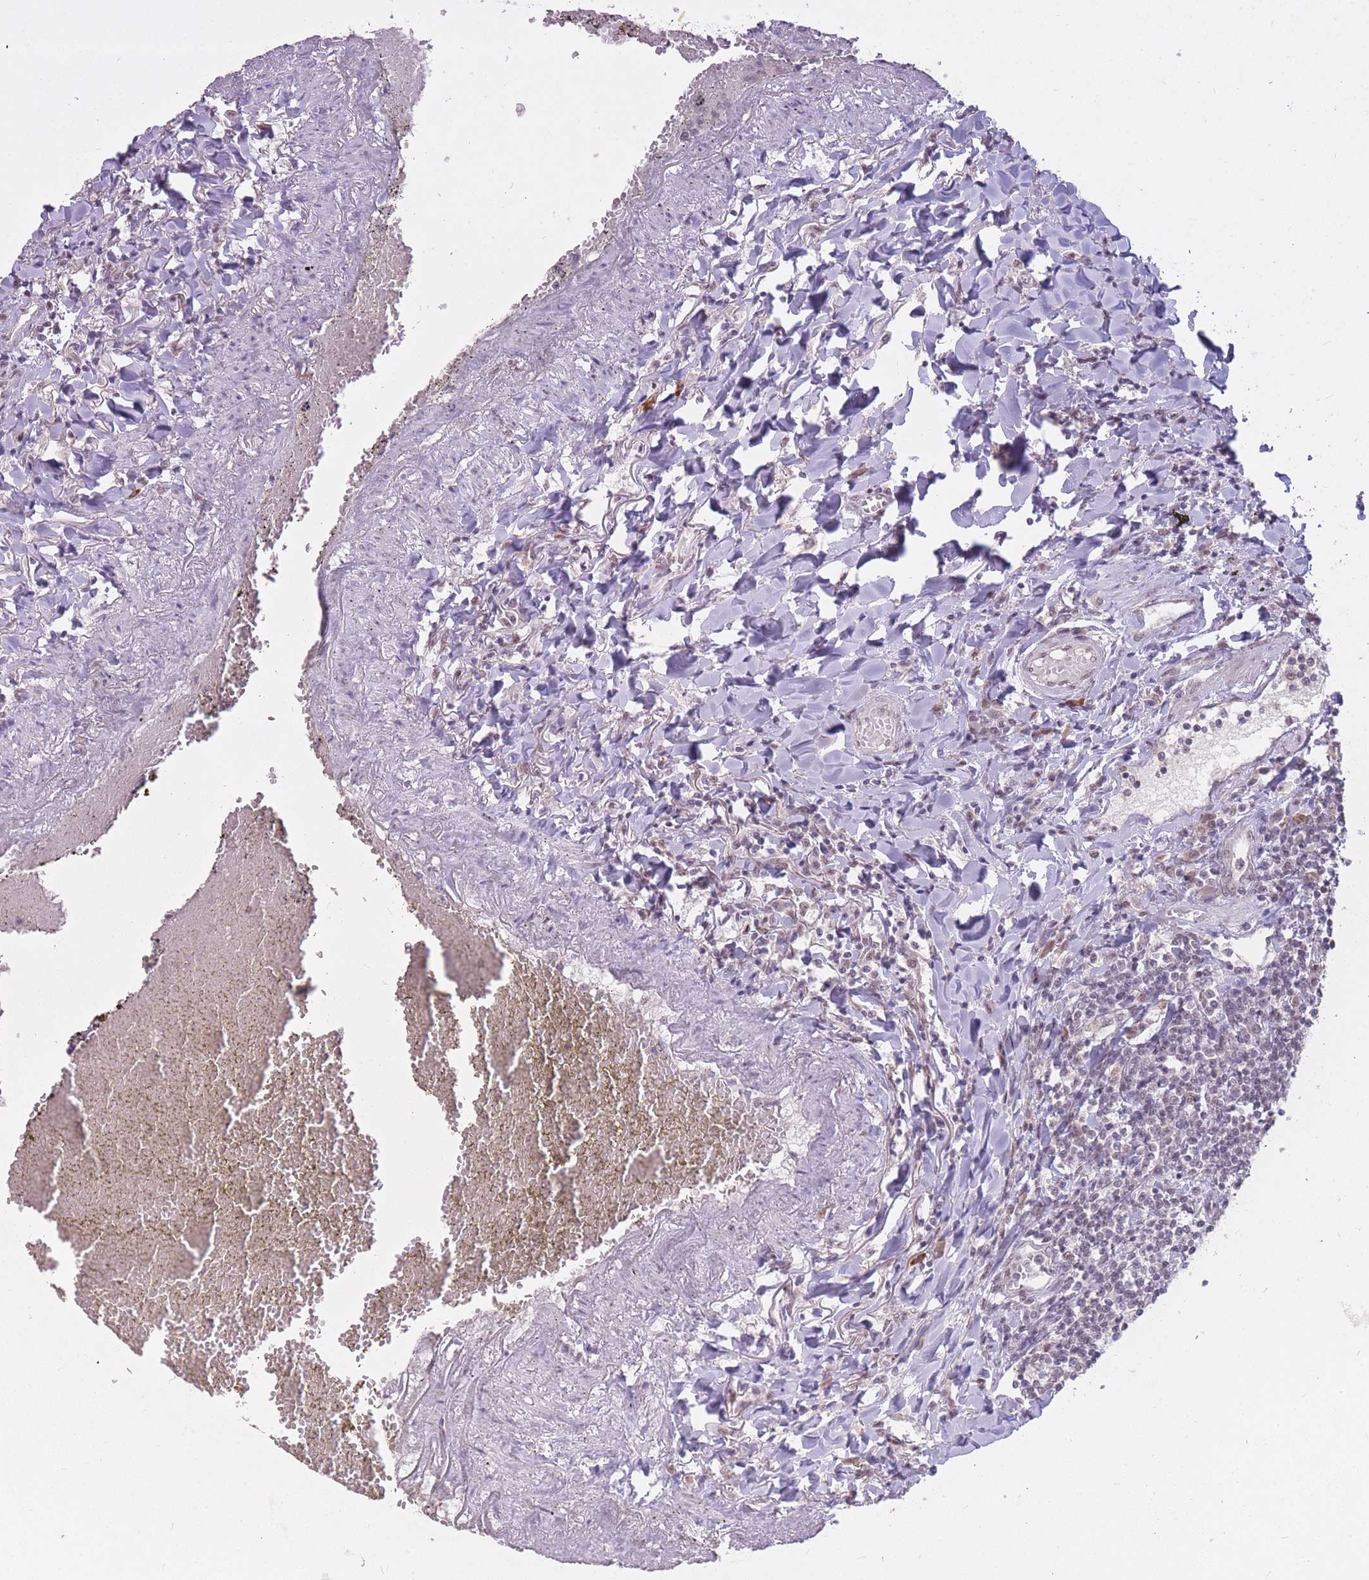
{"staining": {"intensity": "negative", "quantity": "none", "location": "none"}, "tissue": "lymphoma", "cell_type": "Tumor cells", "image_type": "cancer", "snomed": [{"axis": "morphology", "description": "Malignant lymphoma, non-Hodgkin's type, Low grade"}, {"axis": "topography", "description": "Lung"}], "caption": "DAB (3,3'-diaminobenzidine) immunohistochemical staining of low-grade malignant lymphoma, non-Hodgkin's type demonstrates no significant positivity in tumor cells.", "gene": "HNRNPUL1", "patient": {"sex": "female", "age": 71}}